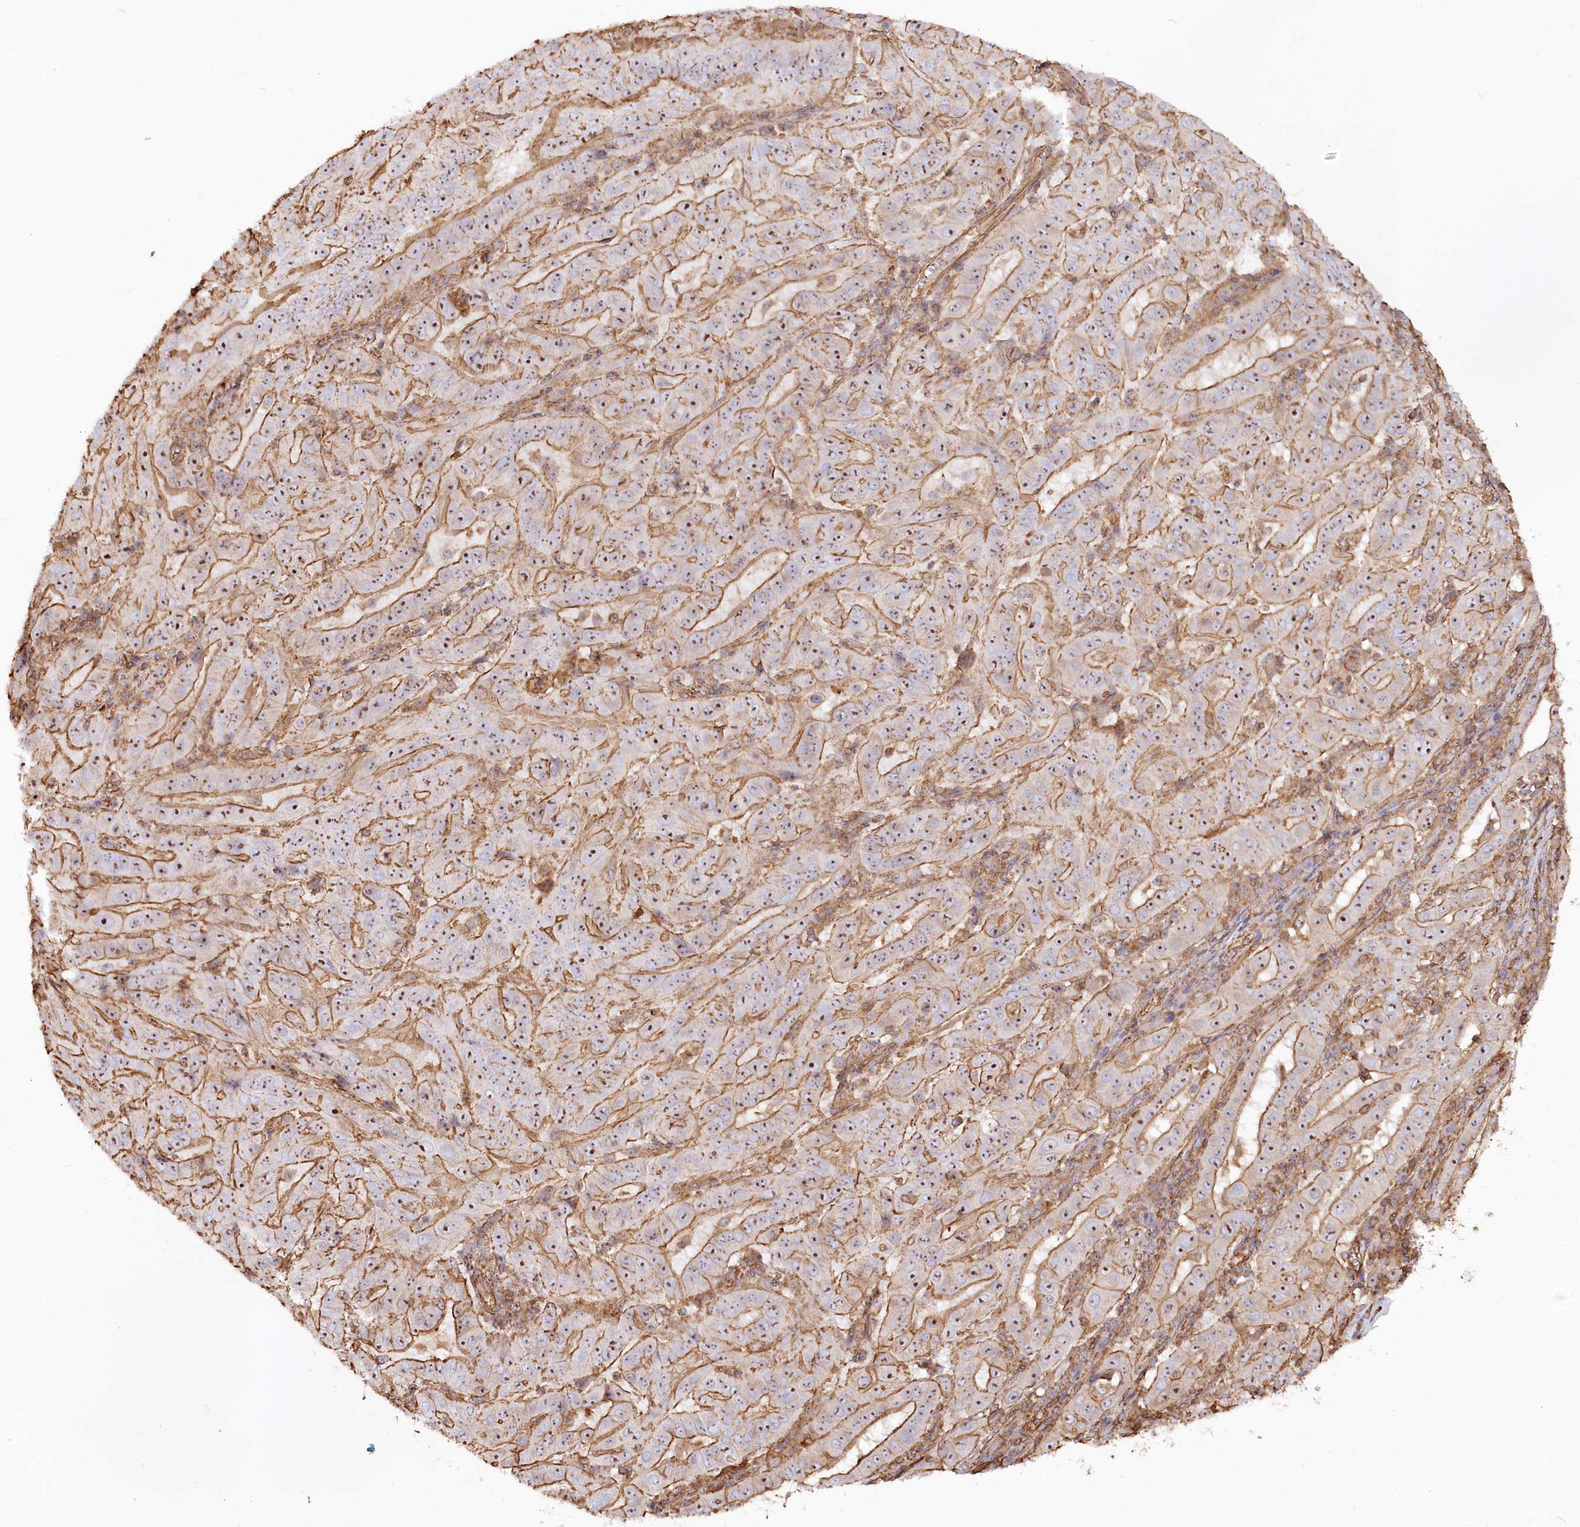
{"staining": {"intensity": "moderate", "quantity": "25%-75%", "location": "cytoplasmic/membranous,nuclear"}, "tissue": "pancreatic cancer", "cell_type": "Tumor cells", "image_type": "cancer", "snomed": [{"axis": "morphology", "description": "Adenocarcinoma, NOS"}, {"axis": "topography", "description": "Pancreas"}], "caption": "The micrograph shows a brown stain indicating the presence of a protein in the cytoplasmic/membranous and nuclear of tumor cells in pancreatic cancer.", "gene": "WDR36", "patient": {"sex": "male", "age": 63}}